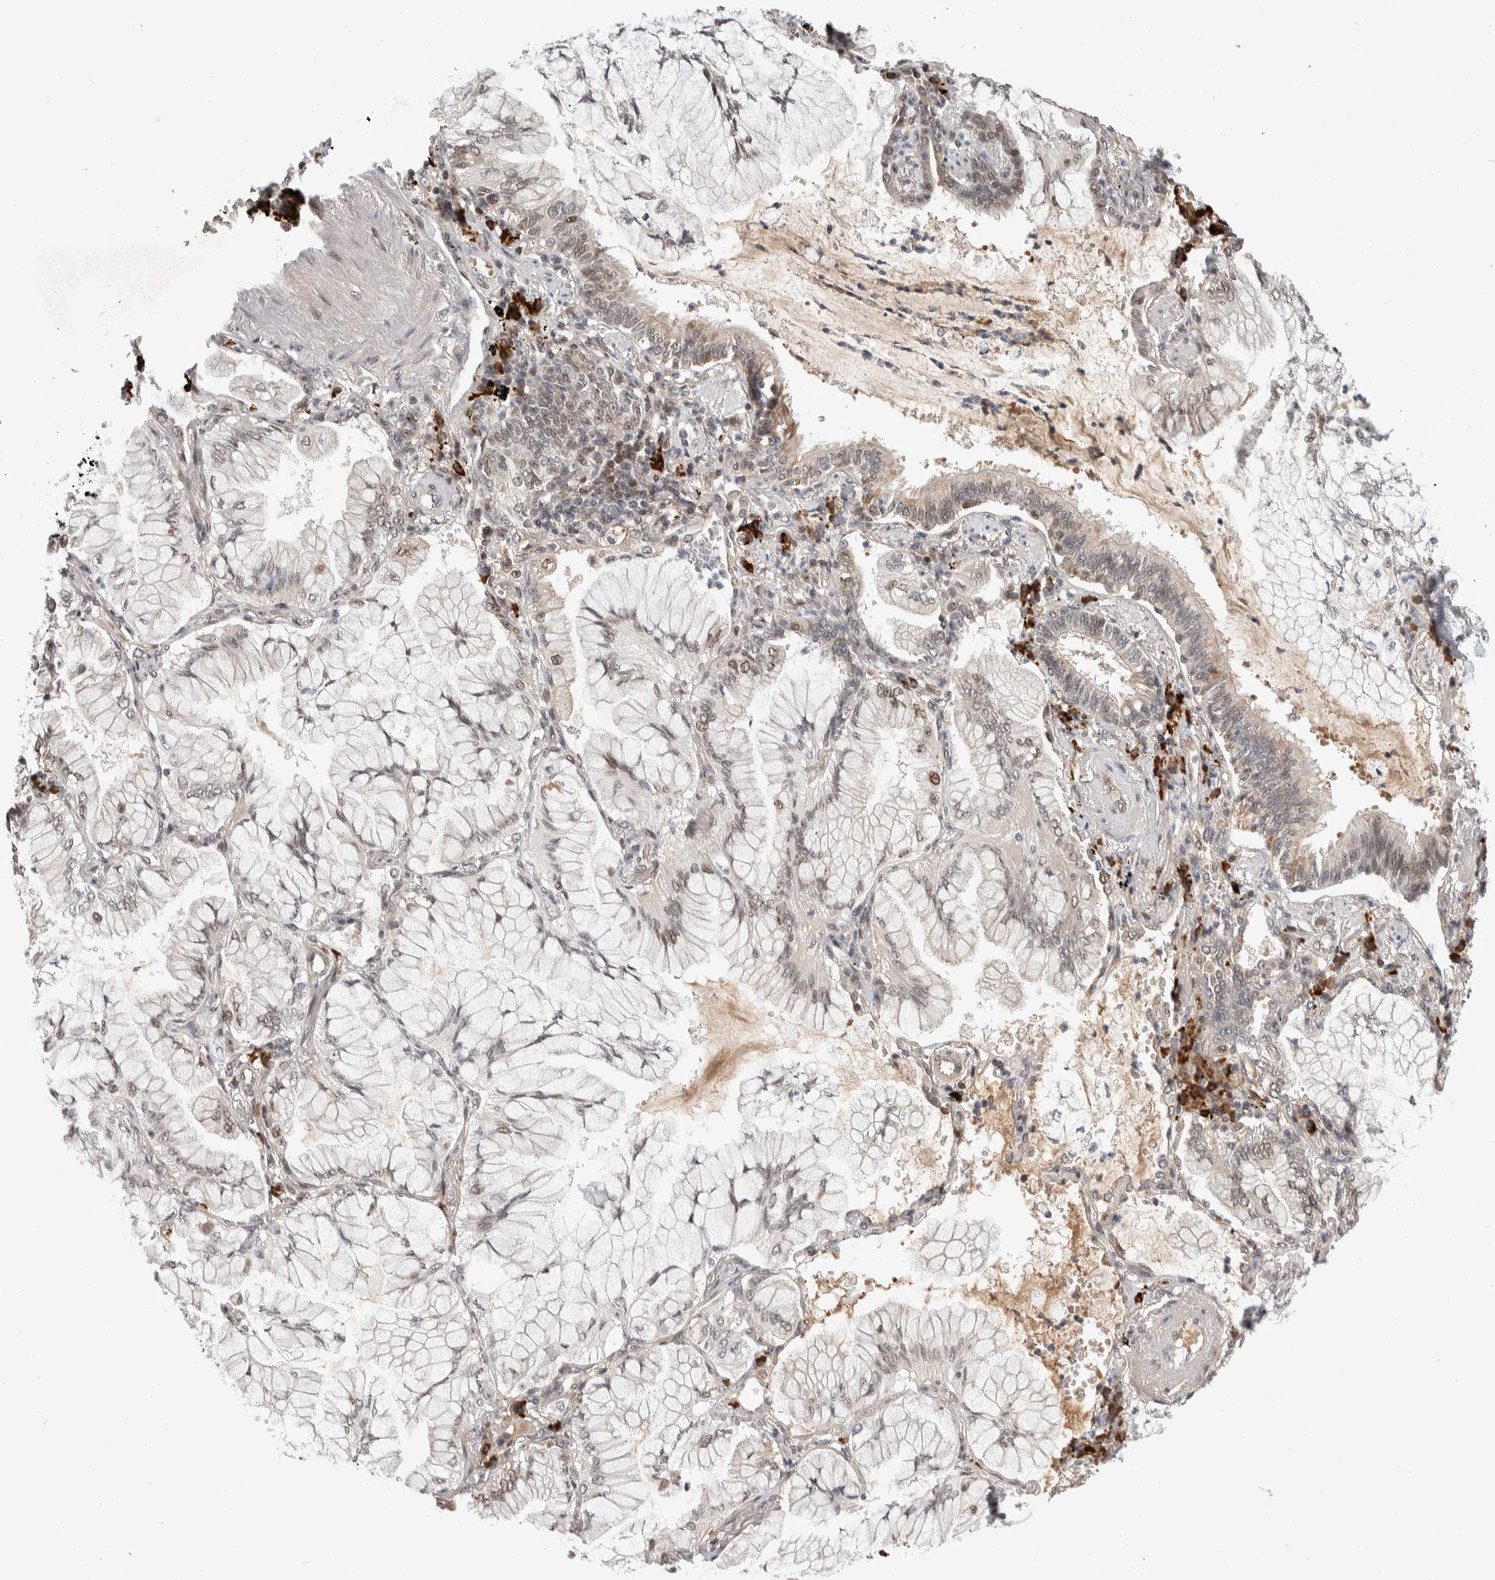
{"staining": {"intensity": "weak", "quantity": "<25%", "location": "nuclear"}, "tissue": "lung cancer", "cell_type": "Tumor cells", "image_type": "cancer", "snomed": [{"axis": "morphology", "description": "Adenocarcinoma, NOS"}, {"axis": "topography", "description": "Lung"}], "caption": "Immunohistochemical staining of adenocarcinoma (lung) exhibits no significant positivity in tumor cells. (DAB (3,3'-diaminobenzidine) immunohistochemistry visualized using brightfield microscopy, high magnification).", "gene": "ZNF592", "patient": {"sex": "female", "age": 70}}